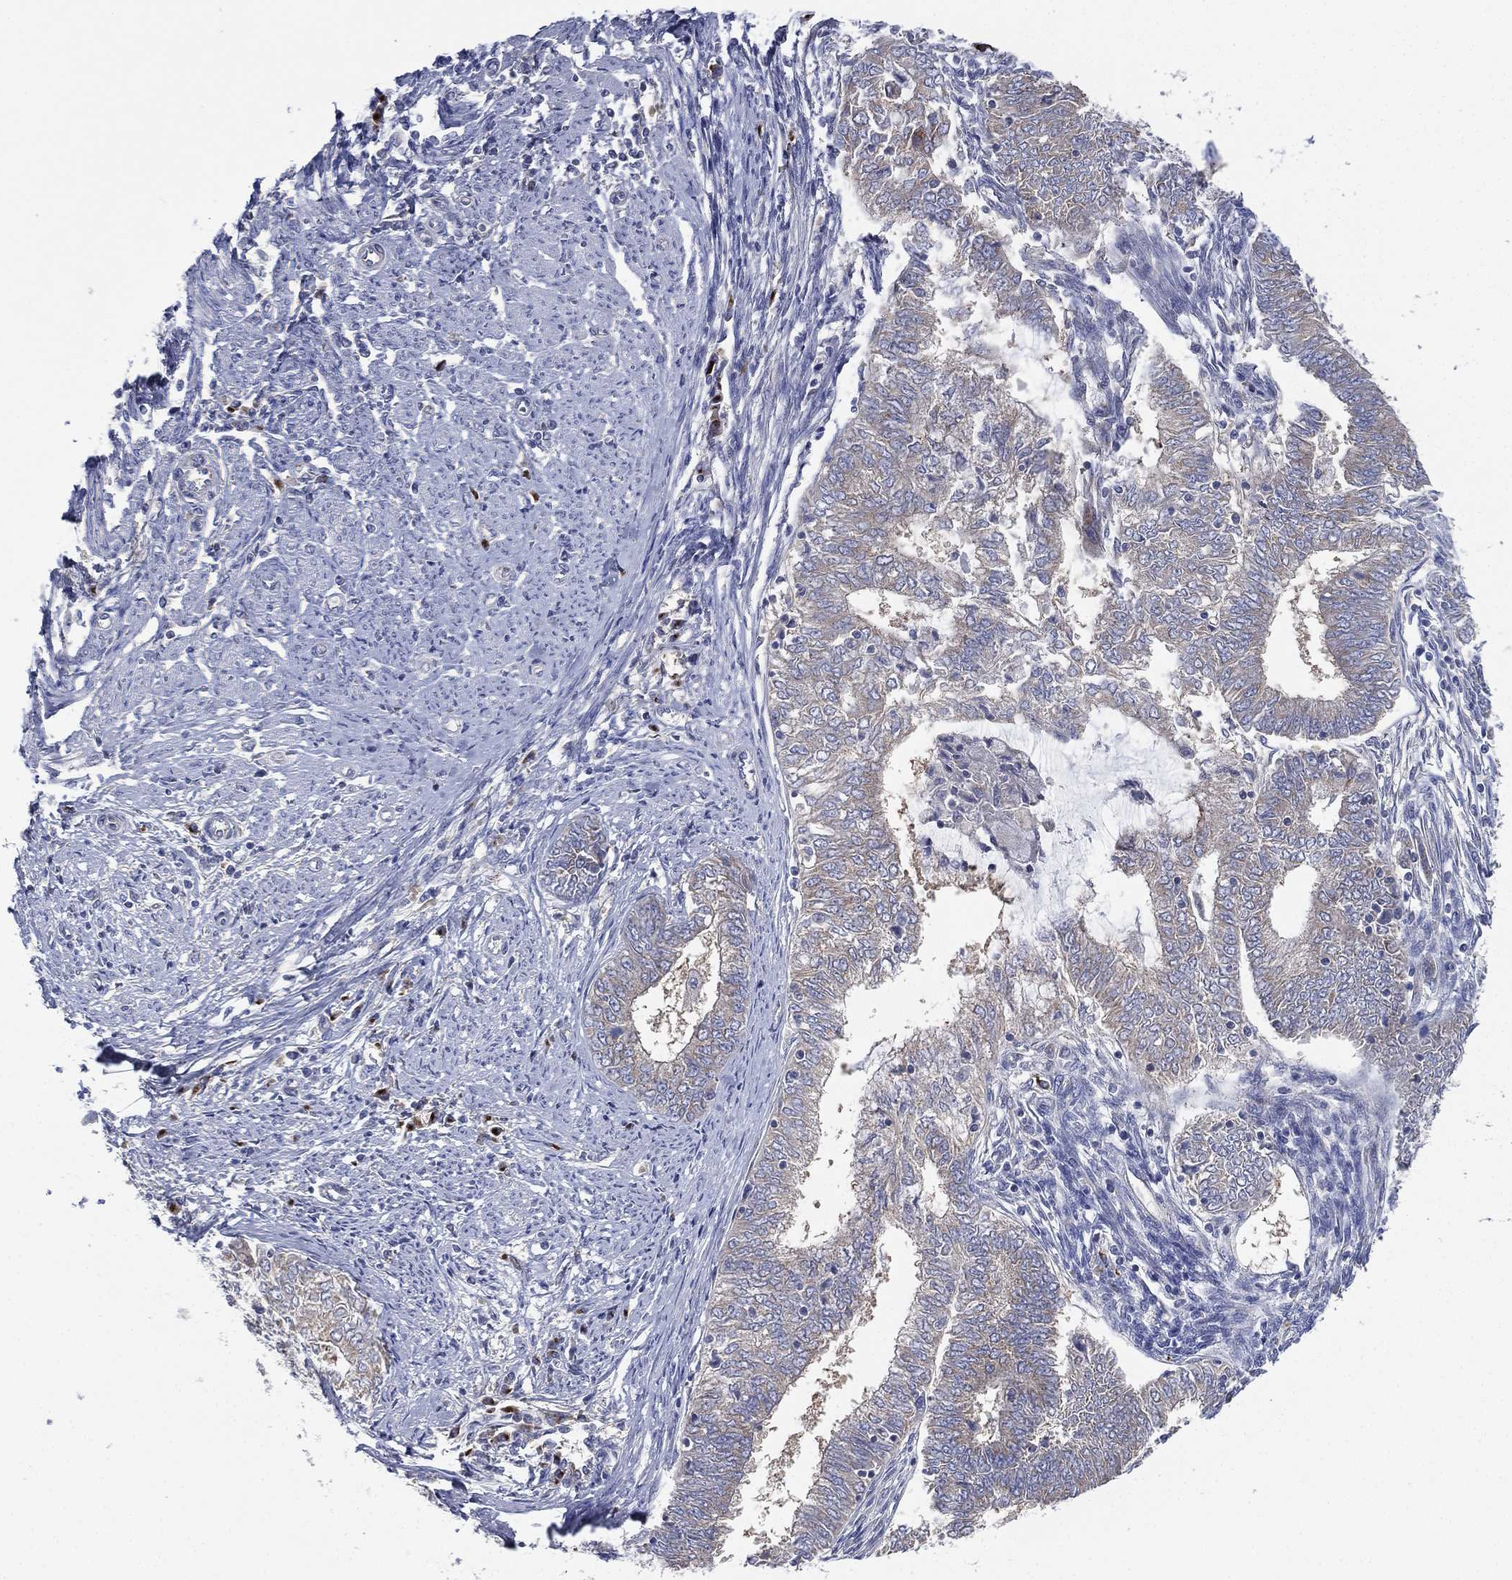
{"staining": {"intensity": "weak", "quantity": "<25%", "location": "cytoplasmic/membranous"}, "tissue": "endometrial cancer", "cell_type": "Tumor cells", "image_type": "cancer", "snomed": [{"axis": "morphology", "description": "Adenocarcinoma, NOS"}, {"axis": "topography", "description": "Endometrium"}], "caption": "Immunohistochemical staining of endometrial adenocarcinoma displays no significant expression in tumor cells.", "gene": "ATP8A2", "patient": {"sex": "female", "age": 62}}